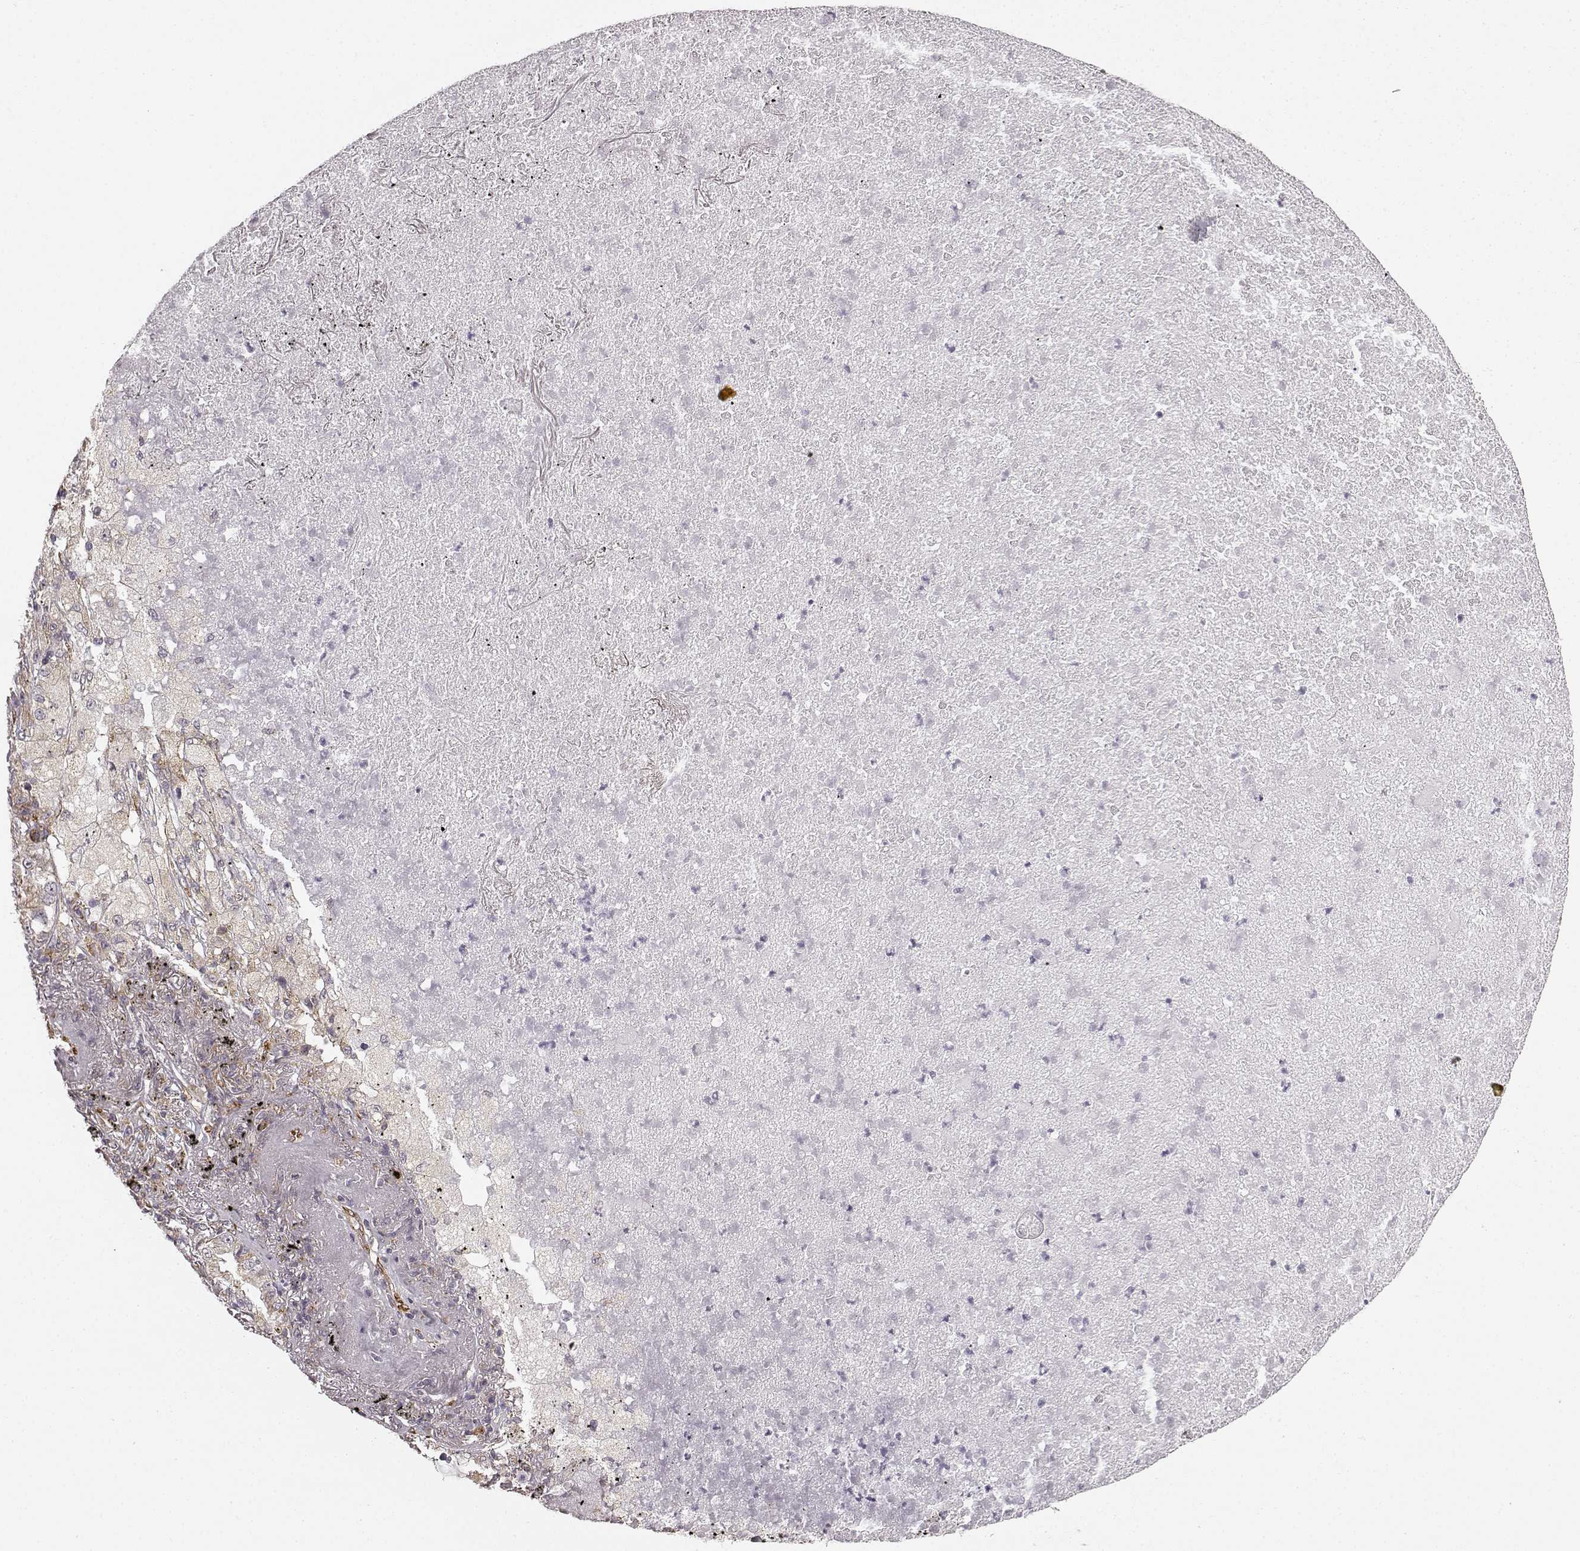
{"staining": {"intensity": "weak", "quantity": ">75%", "location": "cytoplasmic/membranous"}, "tissue": "lung cancer", "cell_type": "Tumor cells", "image_type": "cancer", "snomed": [{"axis": "morphology", "description": "Adenocarcinoma, NOS"}, {"axis": "topography", "description": "Lung"}], "caption": "A brown stain labels weak cytoplasmic/membranous positivity of a protein in human lung adenocarcinoma tumor cells.", "gene": "TMEM14A", "patient": {"sex": "female", "age": 73}}